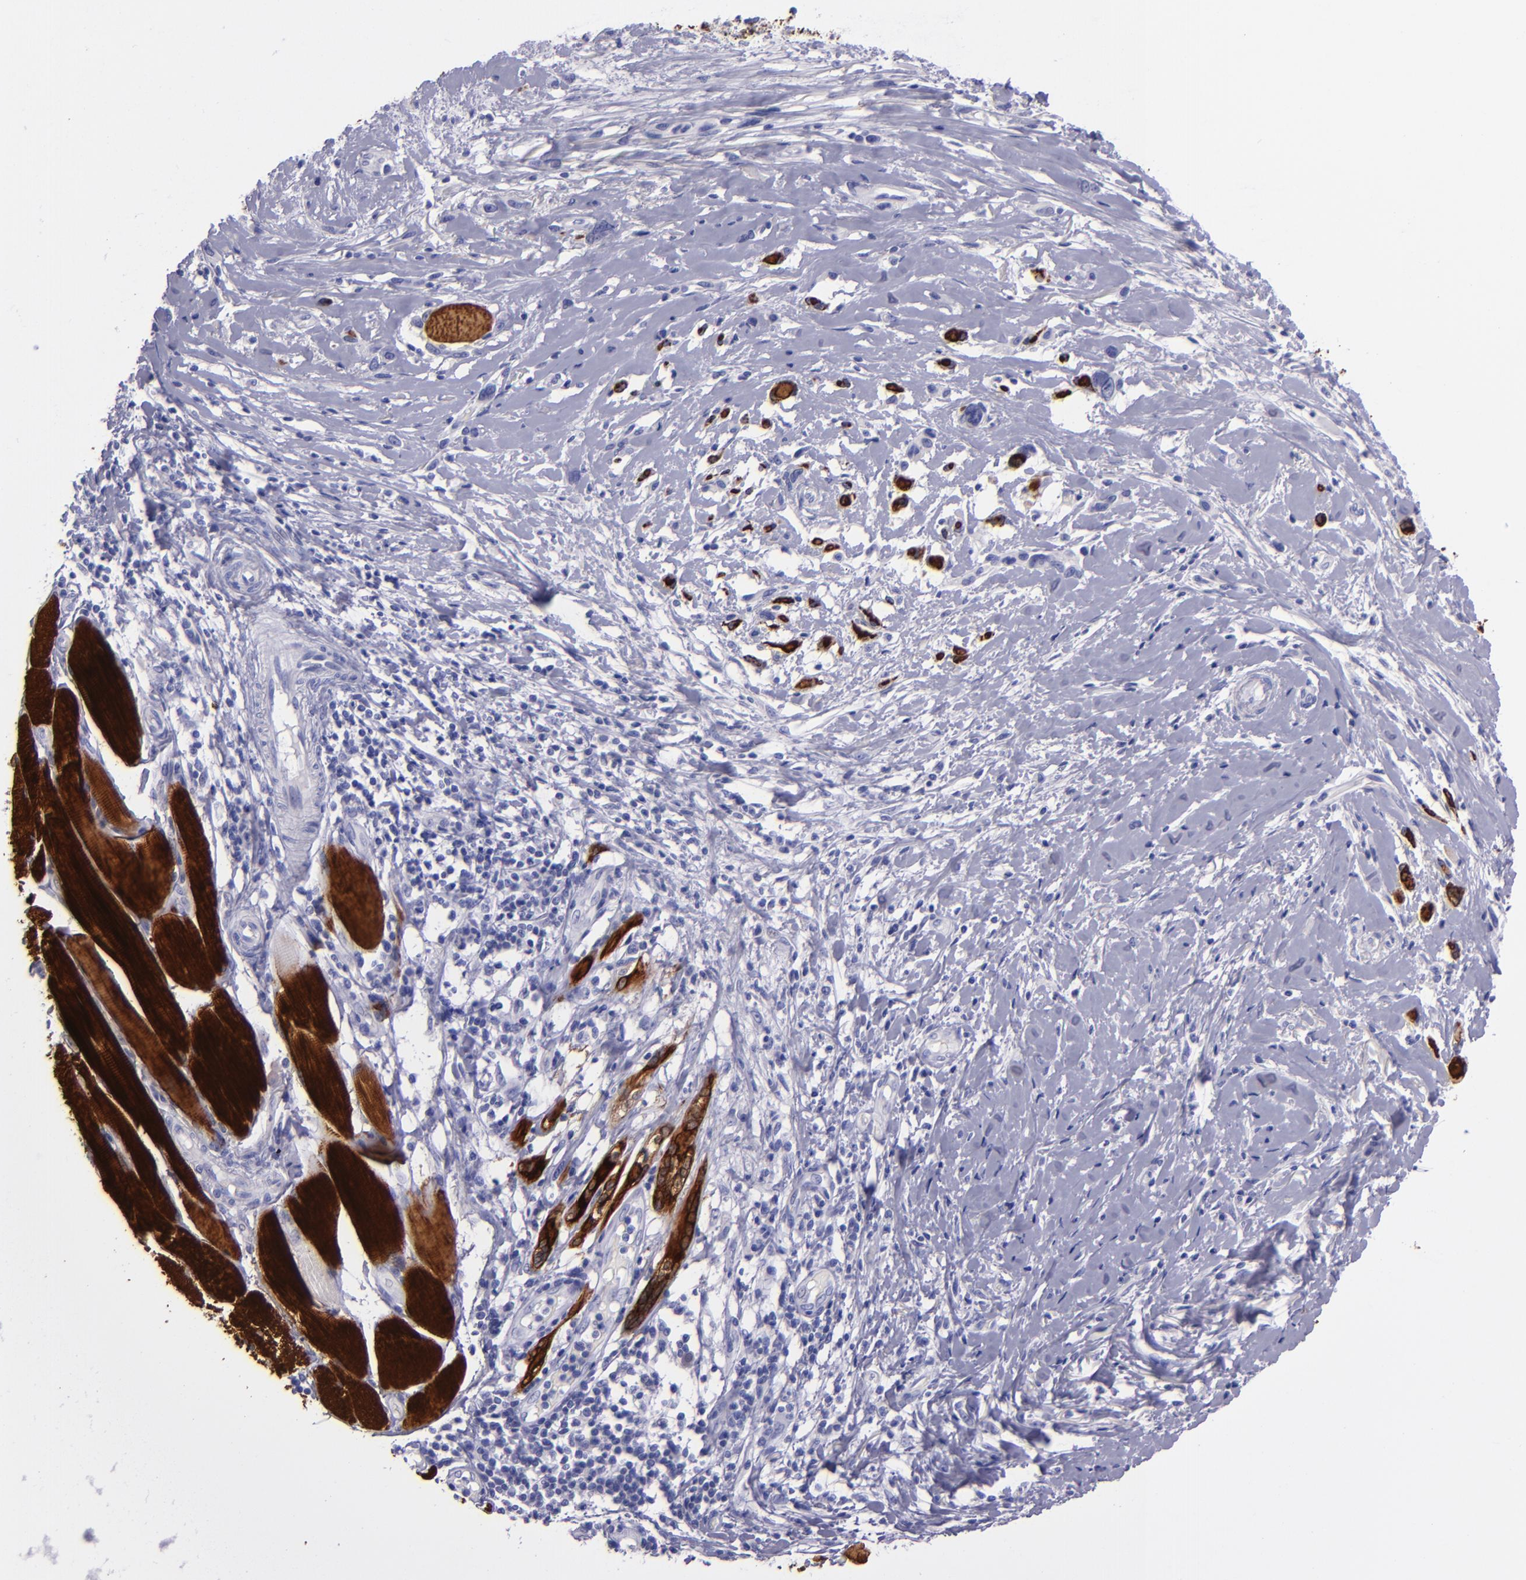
{"staining": {"intensity": "negative", "quantity": "none", "location": "none"}, "tissue": "melanoma", "cell_type": "Tumor cells", "image_type": "cancer", "snomed": [{"axis": "morphology", "description": "Malignant melanoma, NOS"}, {"axis": "topography", "description": "Skin"}], "caption": "Melanoma stained for a protein using immunohistochemistry (IHC) exhibits no staining tumor cells.", "gene": "TNNT3", "patient": {"sex": "male", "age": 91}}